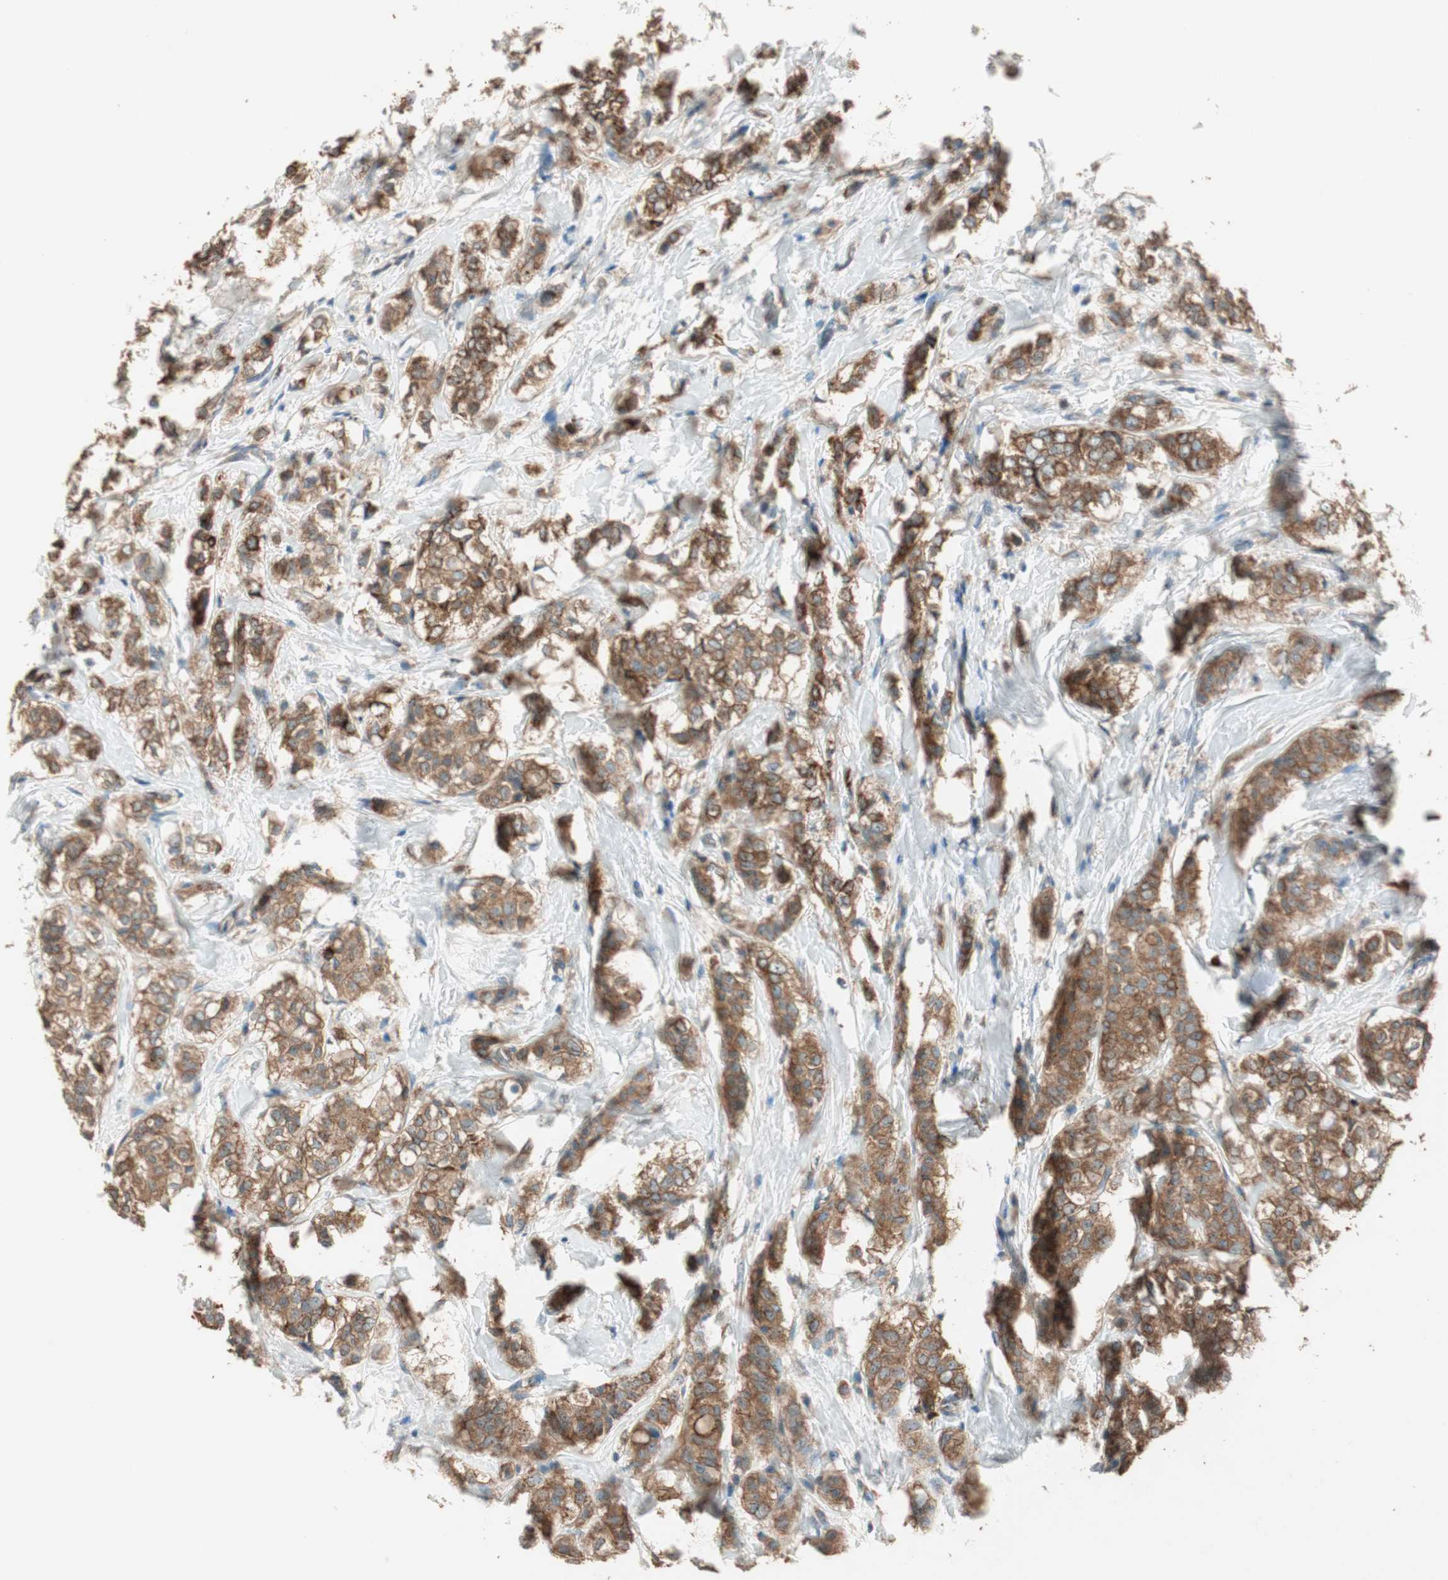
{"staining": {"intensity": "strong", "quantity": ">75%", "location": "cytoplasmic/membranous"}, "tissue": "breast cancer", "cell_type": "Tumor cells", "image_type": "cancer", "snomed": [{"axis": "morphology", "description": "Lobular carcinoma"}, {"axis": "topography", "description": "Breast"}], "caption": "Immunohistochemistry (IHC) histopathology image of neoplastic tissue: breast lobular carcinoma stained using immunohistochemistry (IHC) reveals high levels of strong protein expression localized specifically in the cytoplasmic/membranous of tumor cells, appearing as a cytoplasmic/membranous brown color.", "gene": "CC2D1A", "patient": {"sex": "female", "age": 60}}